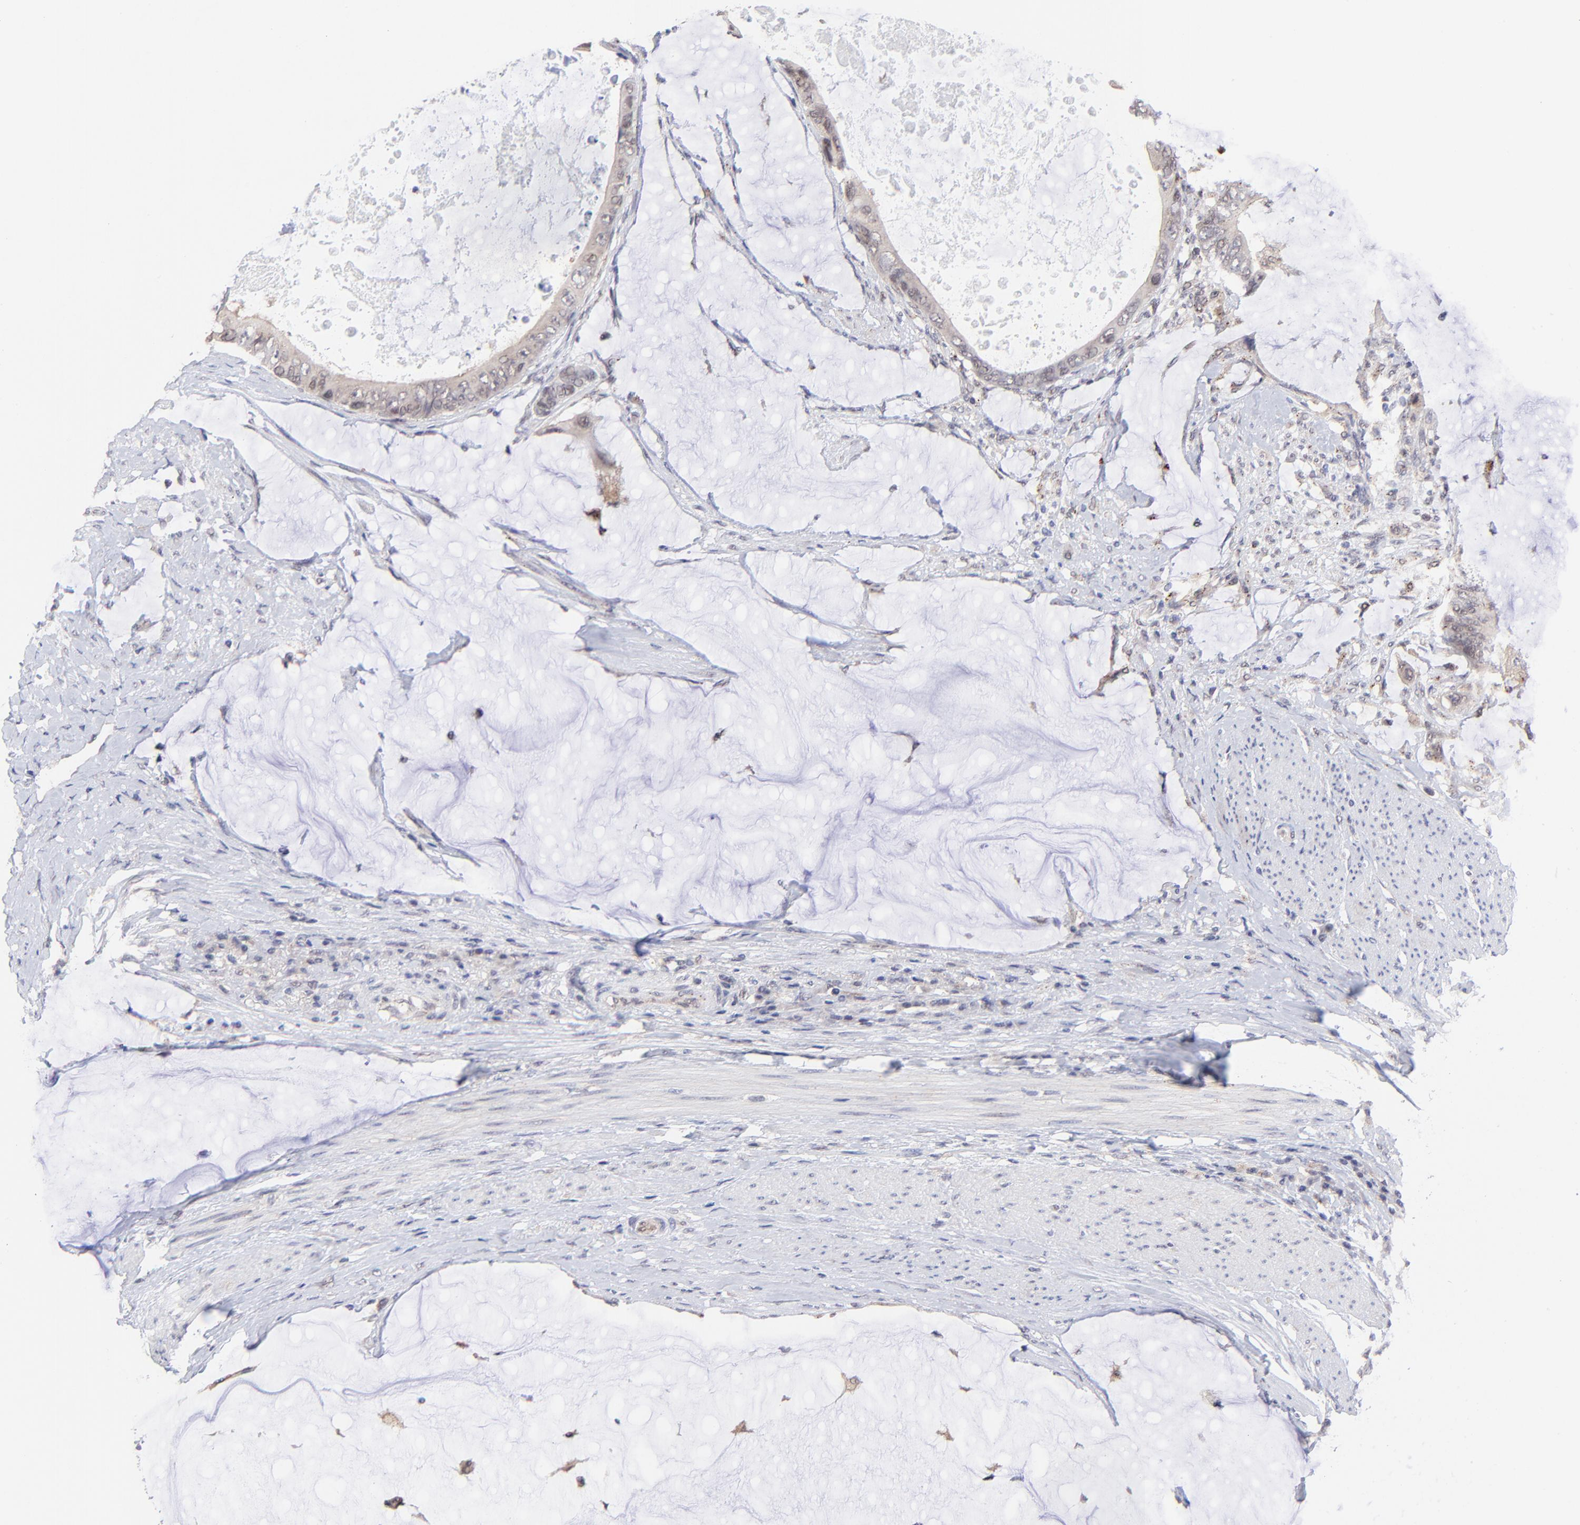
{"staining": {"intensity": "weak", "quantity": ">75%", "location": "cytoplasmic/membranous"}, "tissue": "colorectal cancer", "cell_type": "Tumor cells", "image_type": "cancer", "snomed": [{"axis": "morphology", "description": "Normal tissue, NOS"}, {"axis": "morphology", "description": "Adenocarcinoma, NOS"}, {"axis": "topography", "description": "Rectum"}, {"axis": "topography", "description": "Peripheral nerve tissue"}], "caption": "Approximately >75% of tumor cells in human colorectal cancer (adenocarcinoma) exhibit weak cytoplasmic/membranous protein positivity as visualized by brown immunohistochemical staining.", "gene": "ZNF747", "patient": {"sex": "female", "age": 77}}